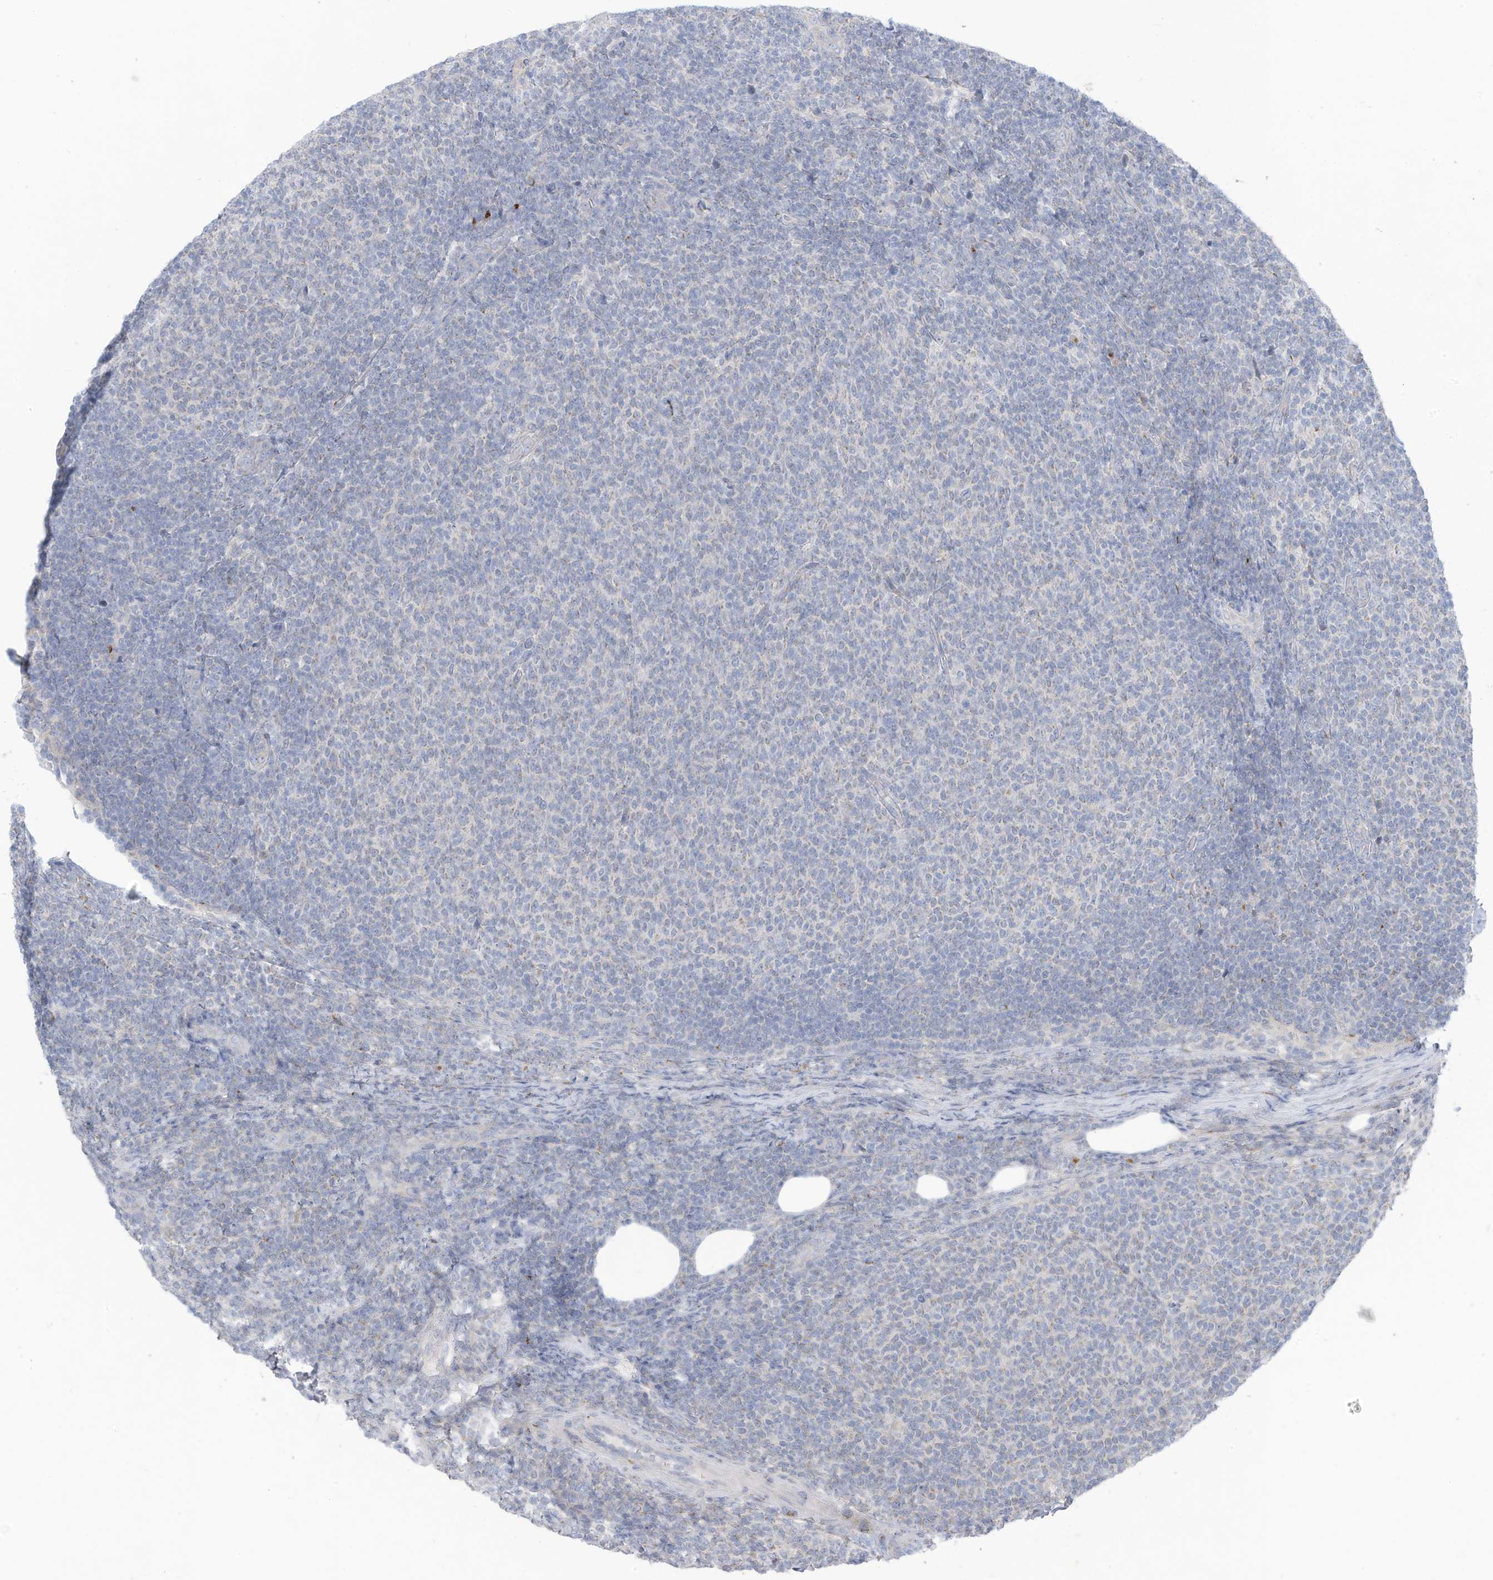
{"staining": {"intensity": "negative", "quantity": "none", "location": "none"}, "tissue": "lymphoma", "cell_type": "Tumor cells", "image_type": "cancer", "snomed": [{"axis": "morphology", "description": "Malignant lymphoma, non-Hodgkin's type, Low grade"}, {"axis": "topography", "description": "Lymph node"}], "caption": "DAB (3,3'-diaminobenzidine) immunohistochemical staining of low-grade malignant lymphoma, non-Hodgkin's type shows no significant staining in tumor cells. Nuclei are stained in blue.", "gene": "TRMT2B", "patient": {"sex": "male", "age": 66}}